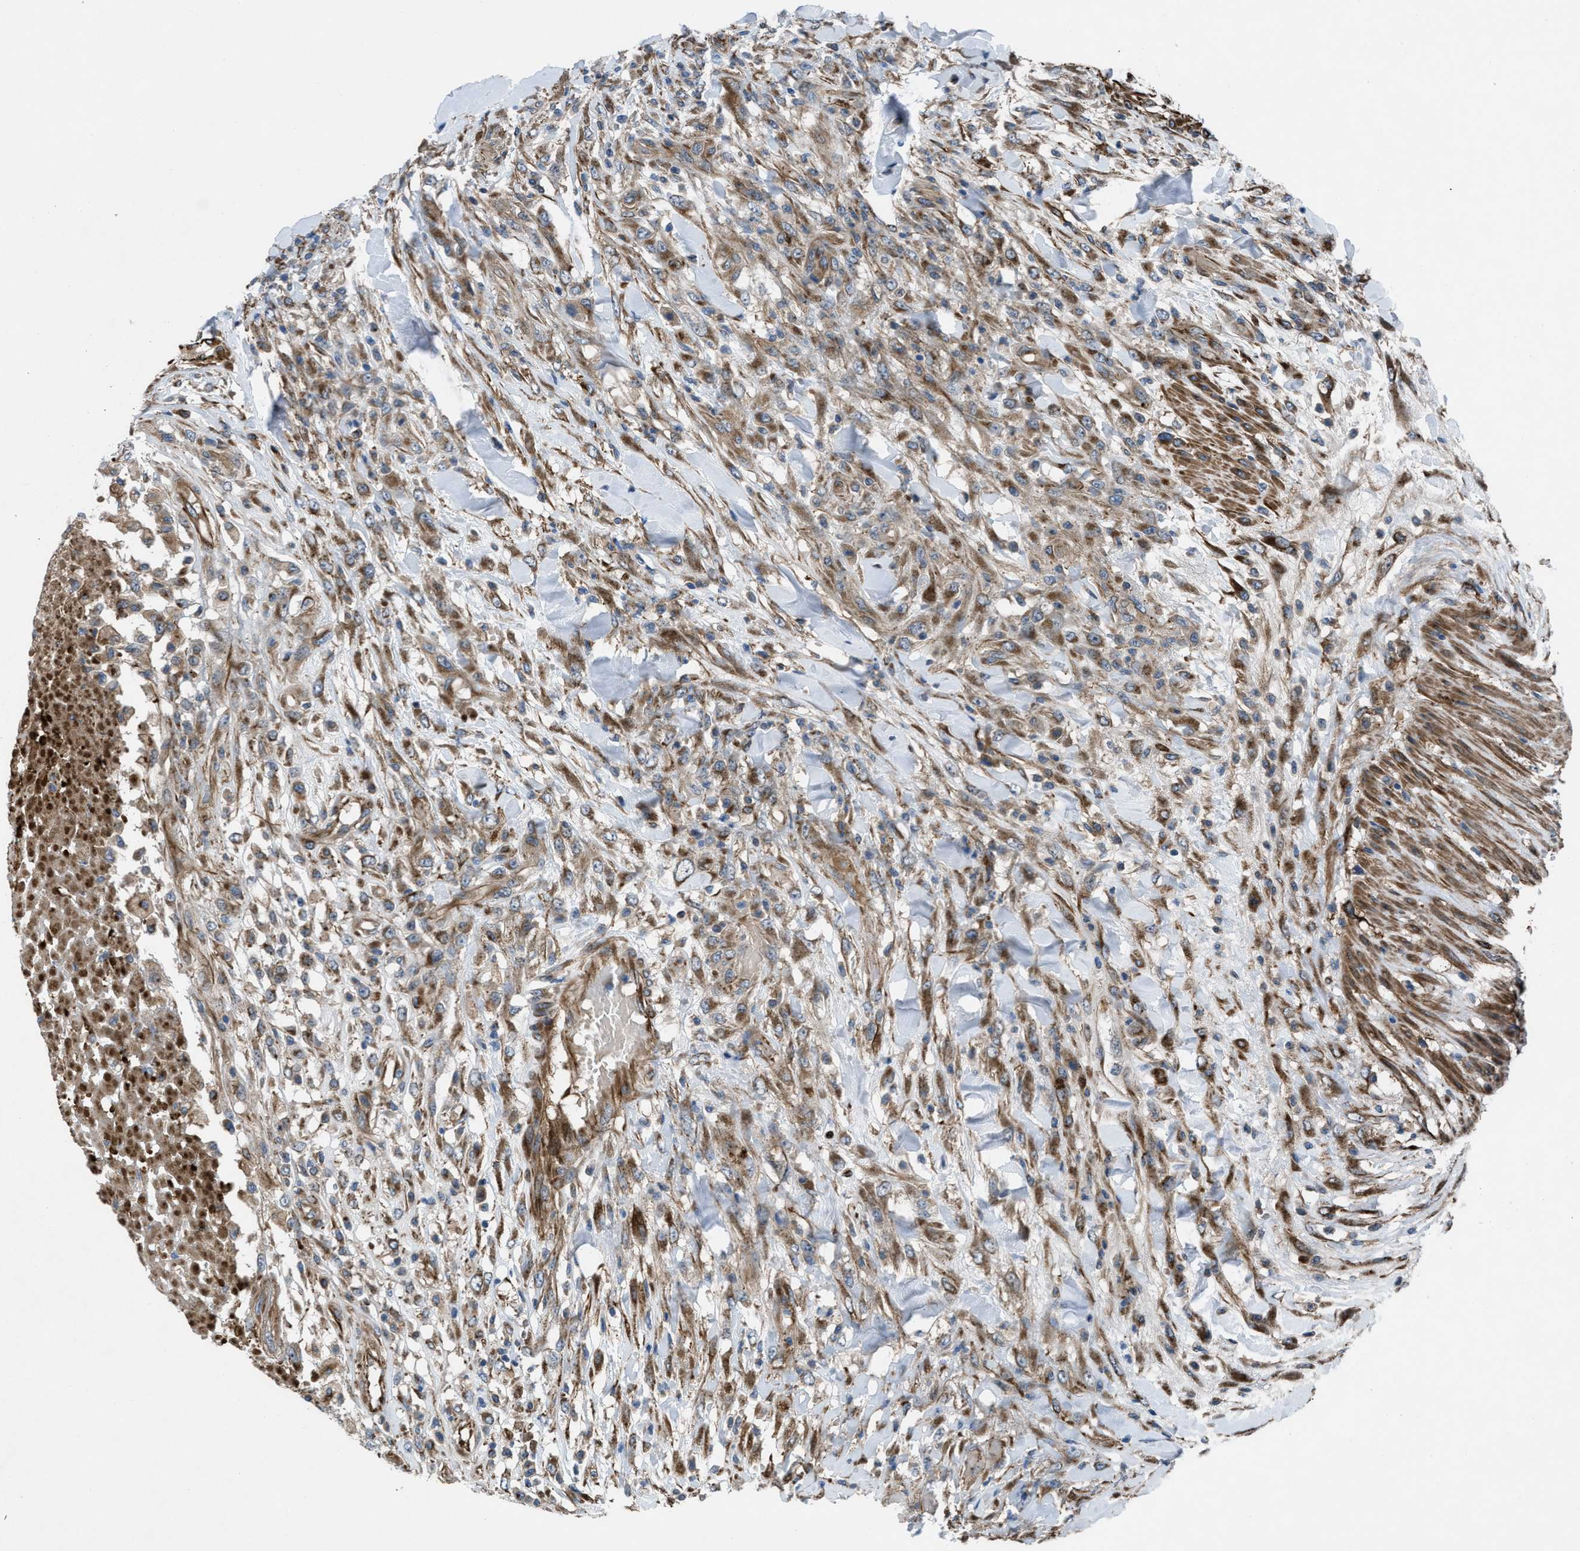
{"staining": {"intensity": "weak", "quantity": ">75%", "location": "cytoplasmic/membranous"}, "tissue": "testis cancer", "cell_type": "Tumor cells", "image_type": "cancer", "snomed": [{"axis": "morphology", "description": "Seminoma, NOS"}, {"axis": "topography", "description": "Testis"}], "caption": "Seminoma (testis) was stained to show a protein in brown. There is low levels of weak cytoplasmic/membranous positivity in about >75% of tumor cells.", "gene": "SLC6A9", "patient": {"sex": "male", "age": 59}}